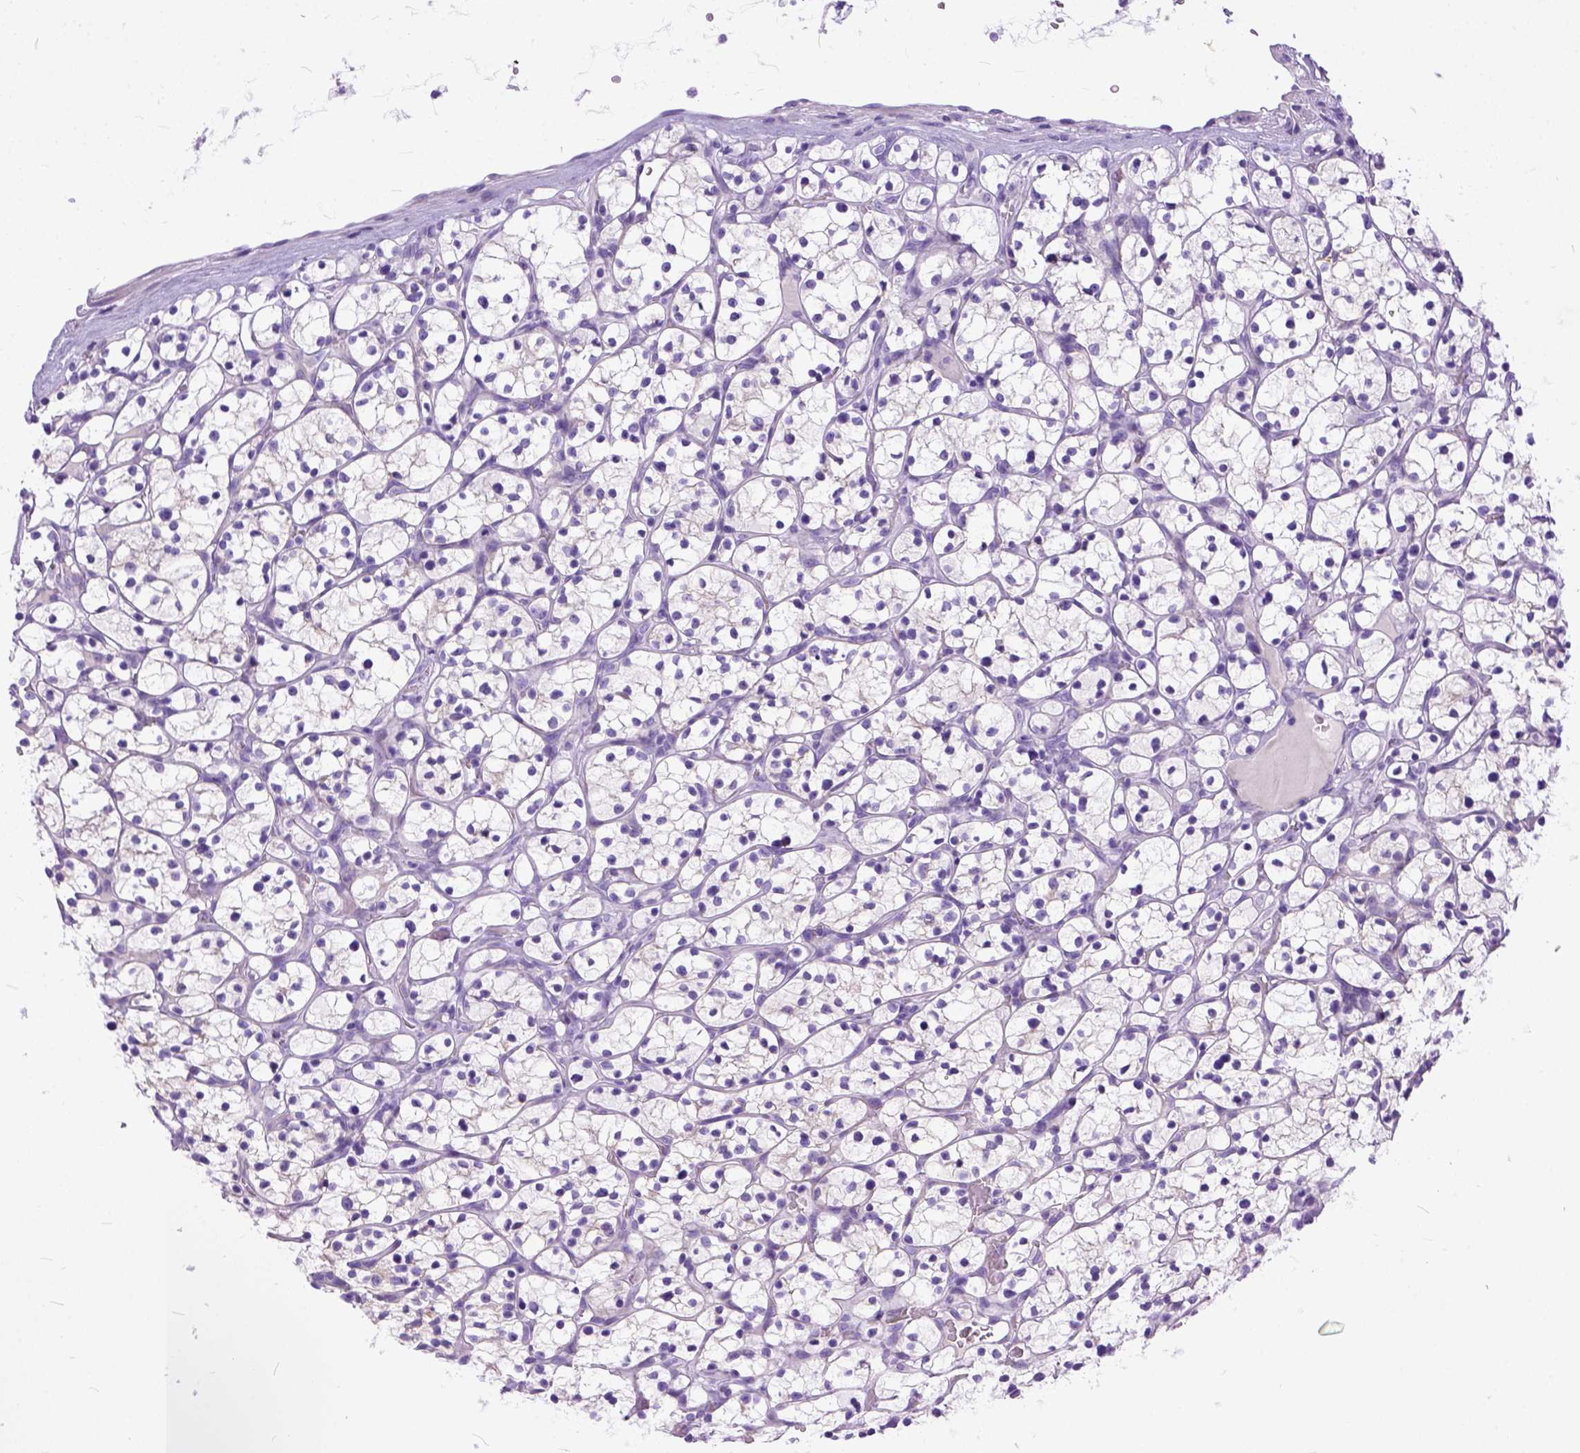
{"staining": {"intensity": "negative", "quantity": "none", "location": "none"}, "tissue": "renal cancer", "cell_type": "Tumor cells", "image_type": "cancer", "snomed": [{"axis": "morphology", "description": "Adenocarcinoma, NOS"}, {"axis": "topography", "description": "Kidney"}], "caption": "Immunohistochemistry micrograph of human adenocarcinoma (renal) stained for a protein (brown), which shows no positivity in tumor cells.", "gene": "PPL", "patient": {"sex": "female", "age": 64}}